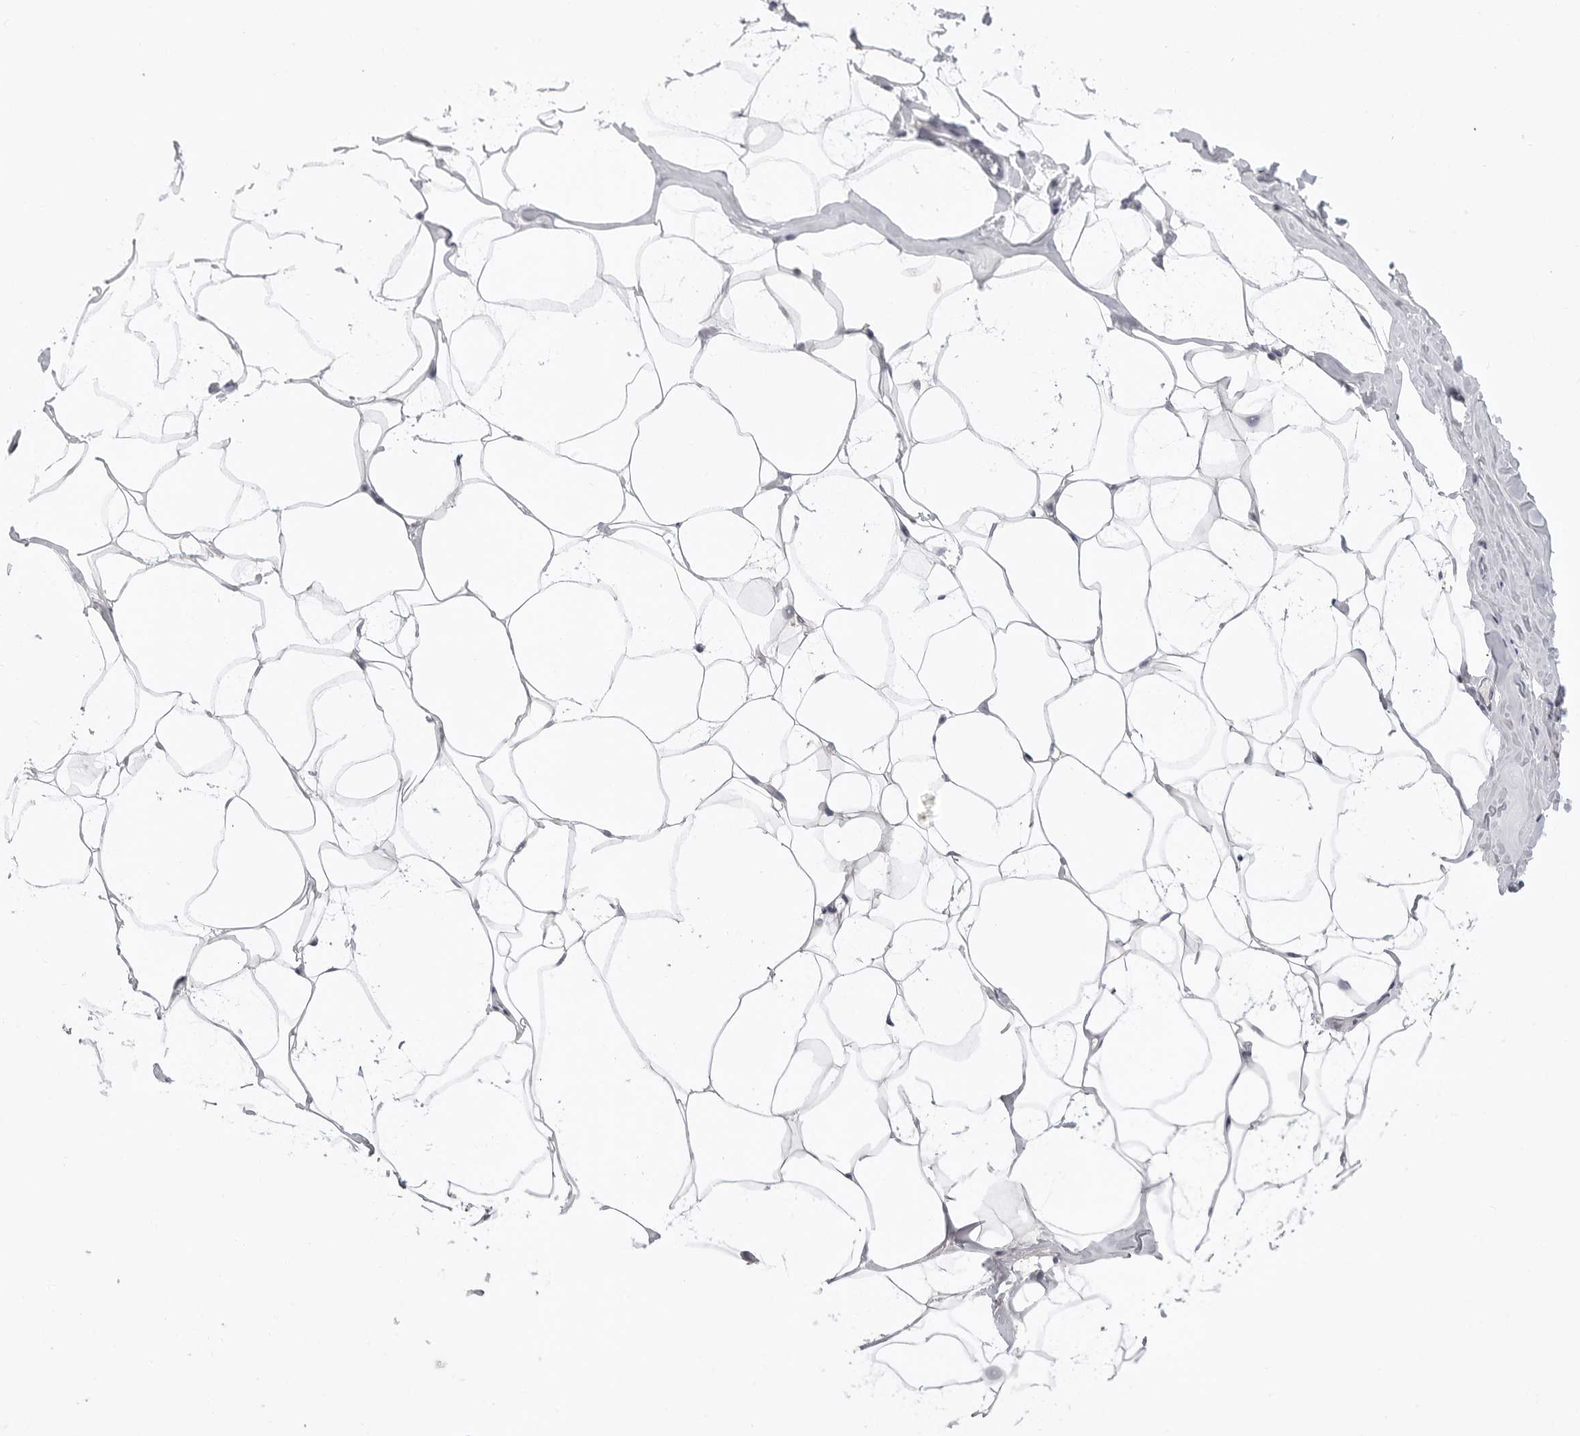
{"staining": {"intensity": "negative", "quantity": "none", "location": "none"}, "tissue": "adipose tissue", "cell_type": "Adipocytes", "image_type": "normal", "snomed": [{"axis": "morphology", "description": "Normal tissue, NOS"}, {"axis": "morphology", "description": "Fibrosis, NOS"}, {"axis": "topography", "description": "Breast"}, {"axis": "topography", "description": "Adipose tissue"}], "caption": "This is an immunohistochemistry (IHC) image of unremarkable human adipose tissue. There is no positivity in adipocytes.", "gene": "FBXO43", "patient": {"sex": "female", "age": 39}}